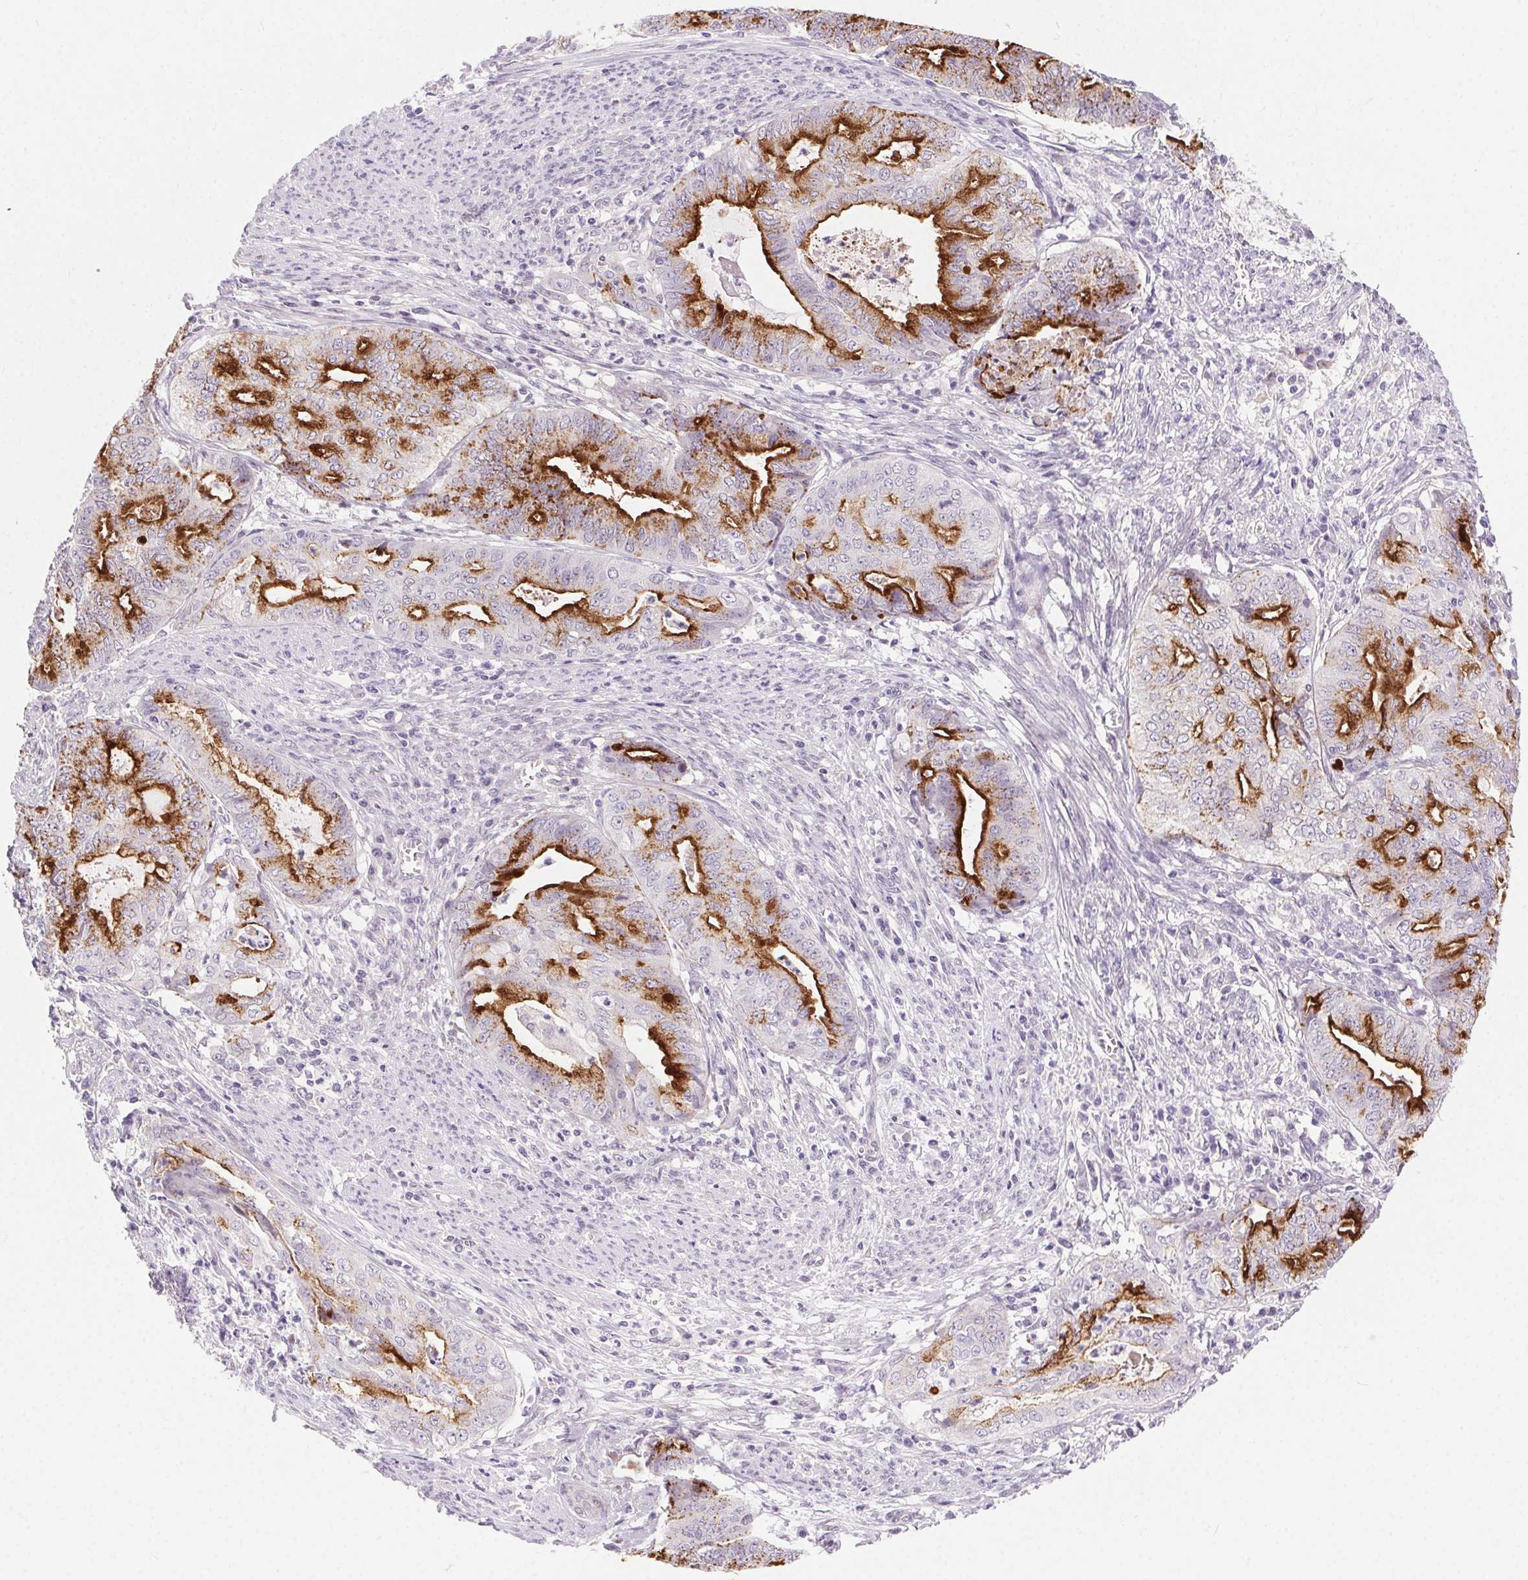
{"staining": {"intensity": "strong", "quantity": "25%-75%", "location": "cytoplasmic/membranous"}, "tissue": "endometrial cancer", "cell_type": "Tumor cells", "image_type": "cancer", "snomed": [{"axis": "morphology", "description": "Adenocarcinoma, NOS"}, {"axis": "topography", "description": "Endometrium"}], "caption": "About 25%-75% of tumor cells in adenocarcinoma (endometrial) demonstrate strong cytoplasmic/membranous protein positivity as visualized by brown immunohistochemical staining.", "gene": "SYT11", "patient": {"sex": "female", "age": 79}}